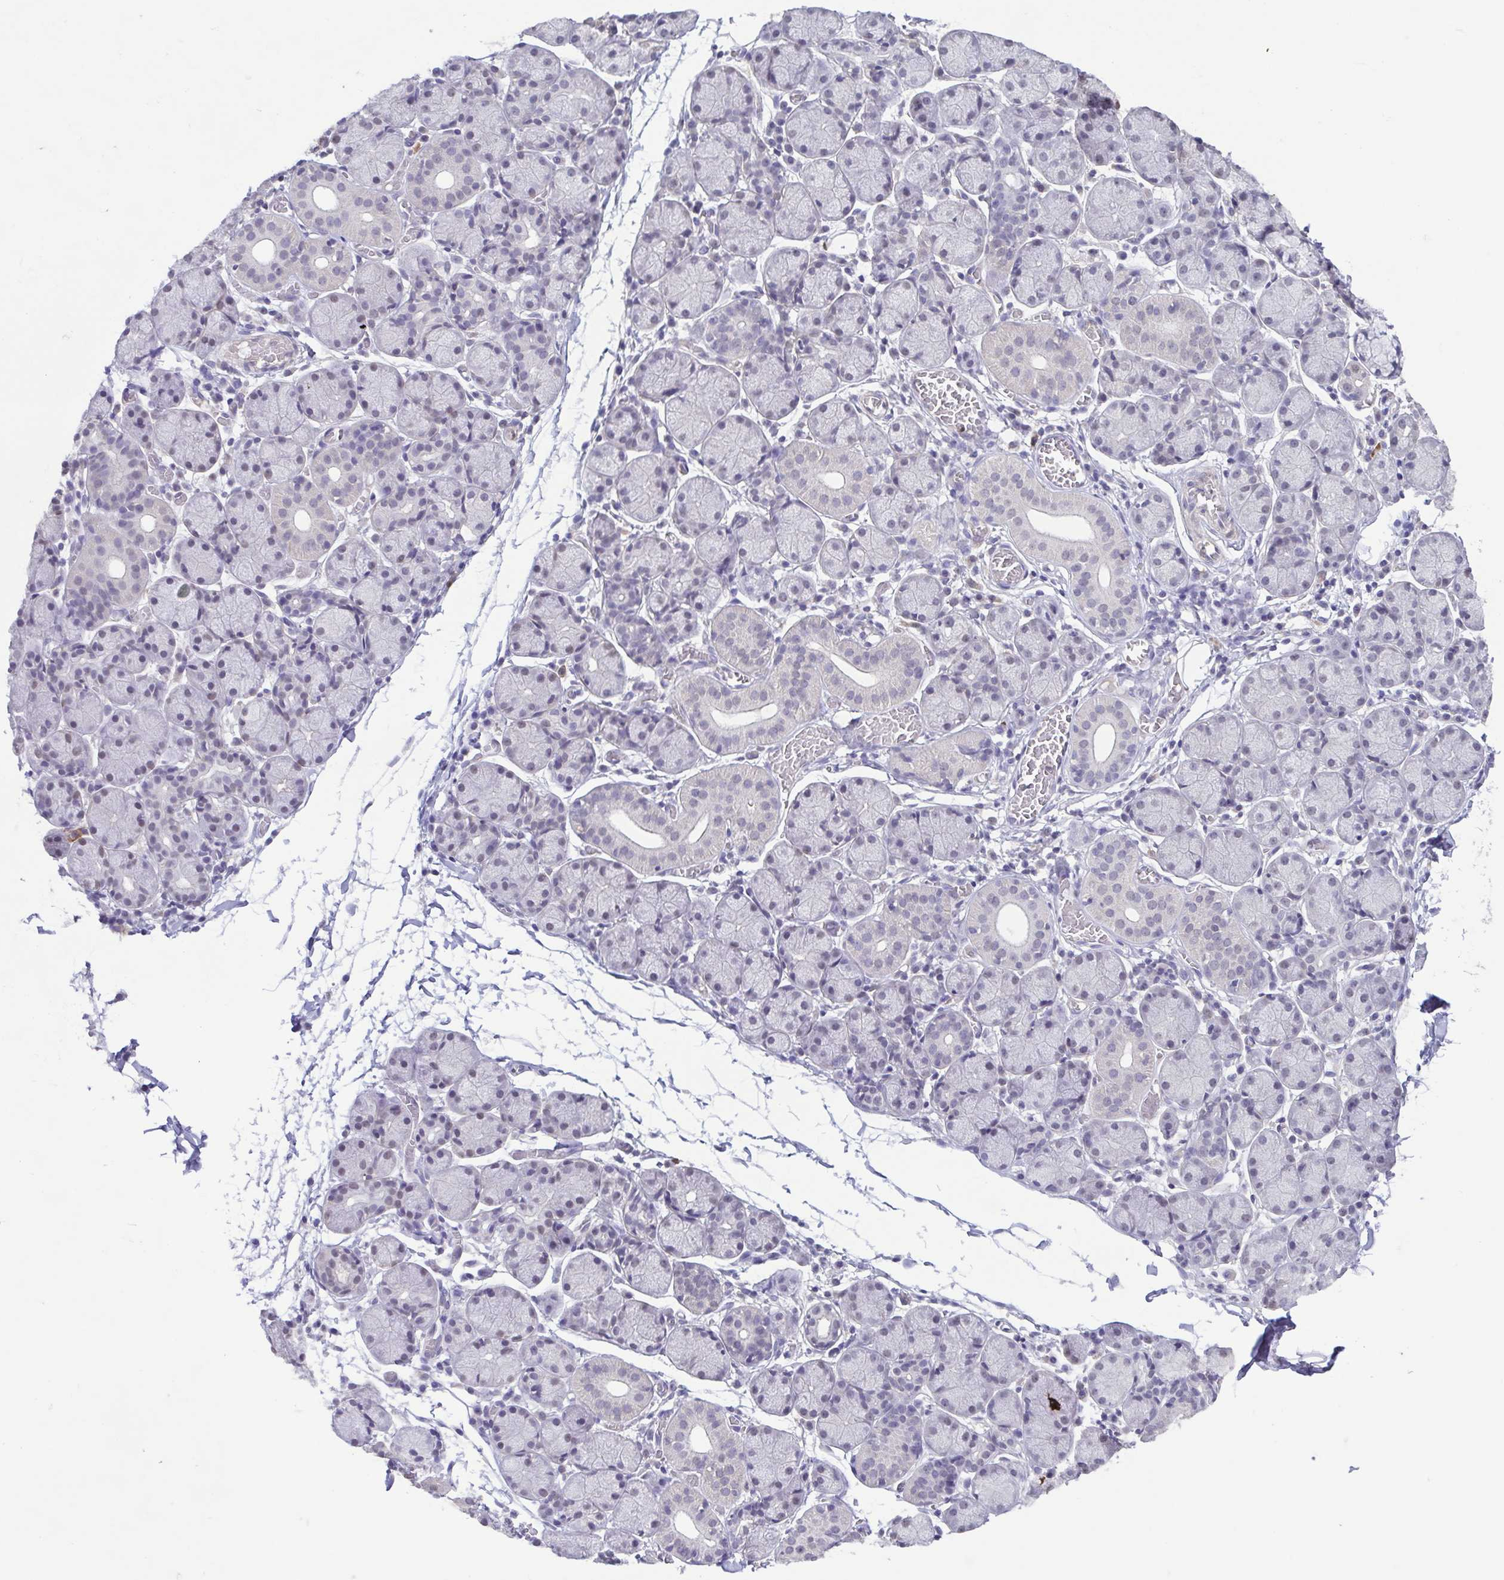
{"staining": {"intensity": "moderate", "quantity": "<25%", "location": "nuclear"}, "tissue": "salivary gland", "cell_type": "Glandular cells", "image_type": "normal", "snomed": [{"axis": "morphology", "description": "Normal tissue, NOS"}, {"axis": "topography", "description": "Salivary gland"}], "caption": "About <25% of glandular cells in benign human salivary gland show moderate nuclear protein staining as visualized by brown immunohistochemical staining.", "gene": "ACTRT3", "patient": {"sex": "female", "age": 24}}